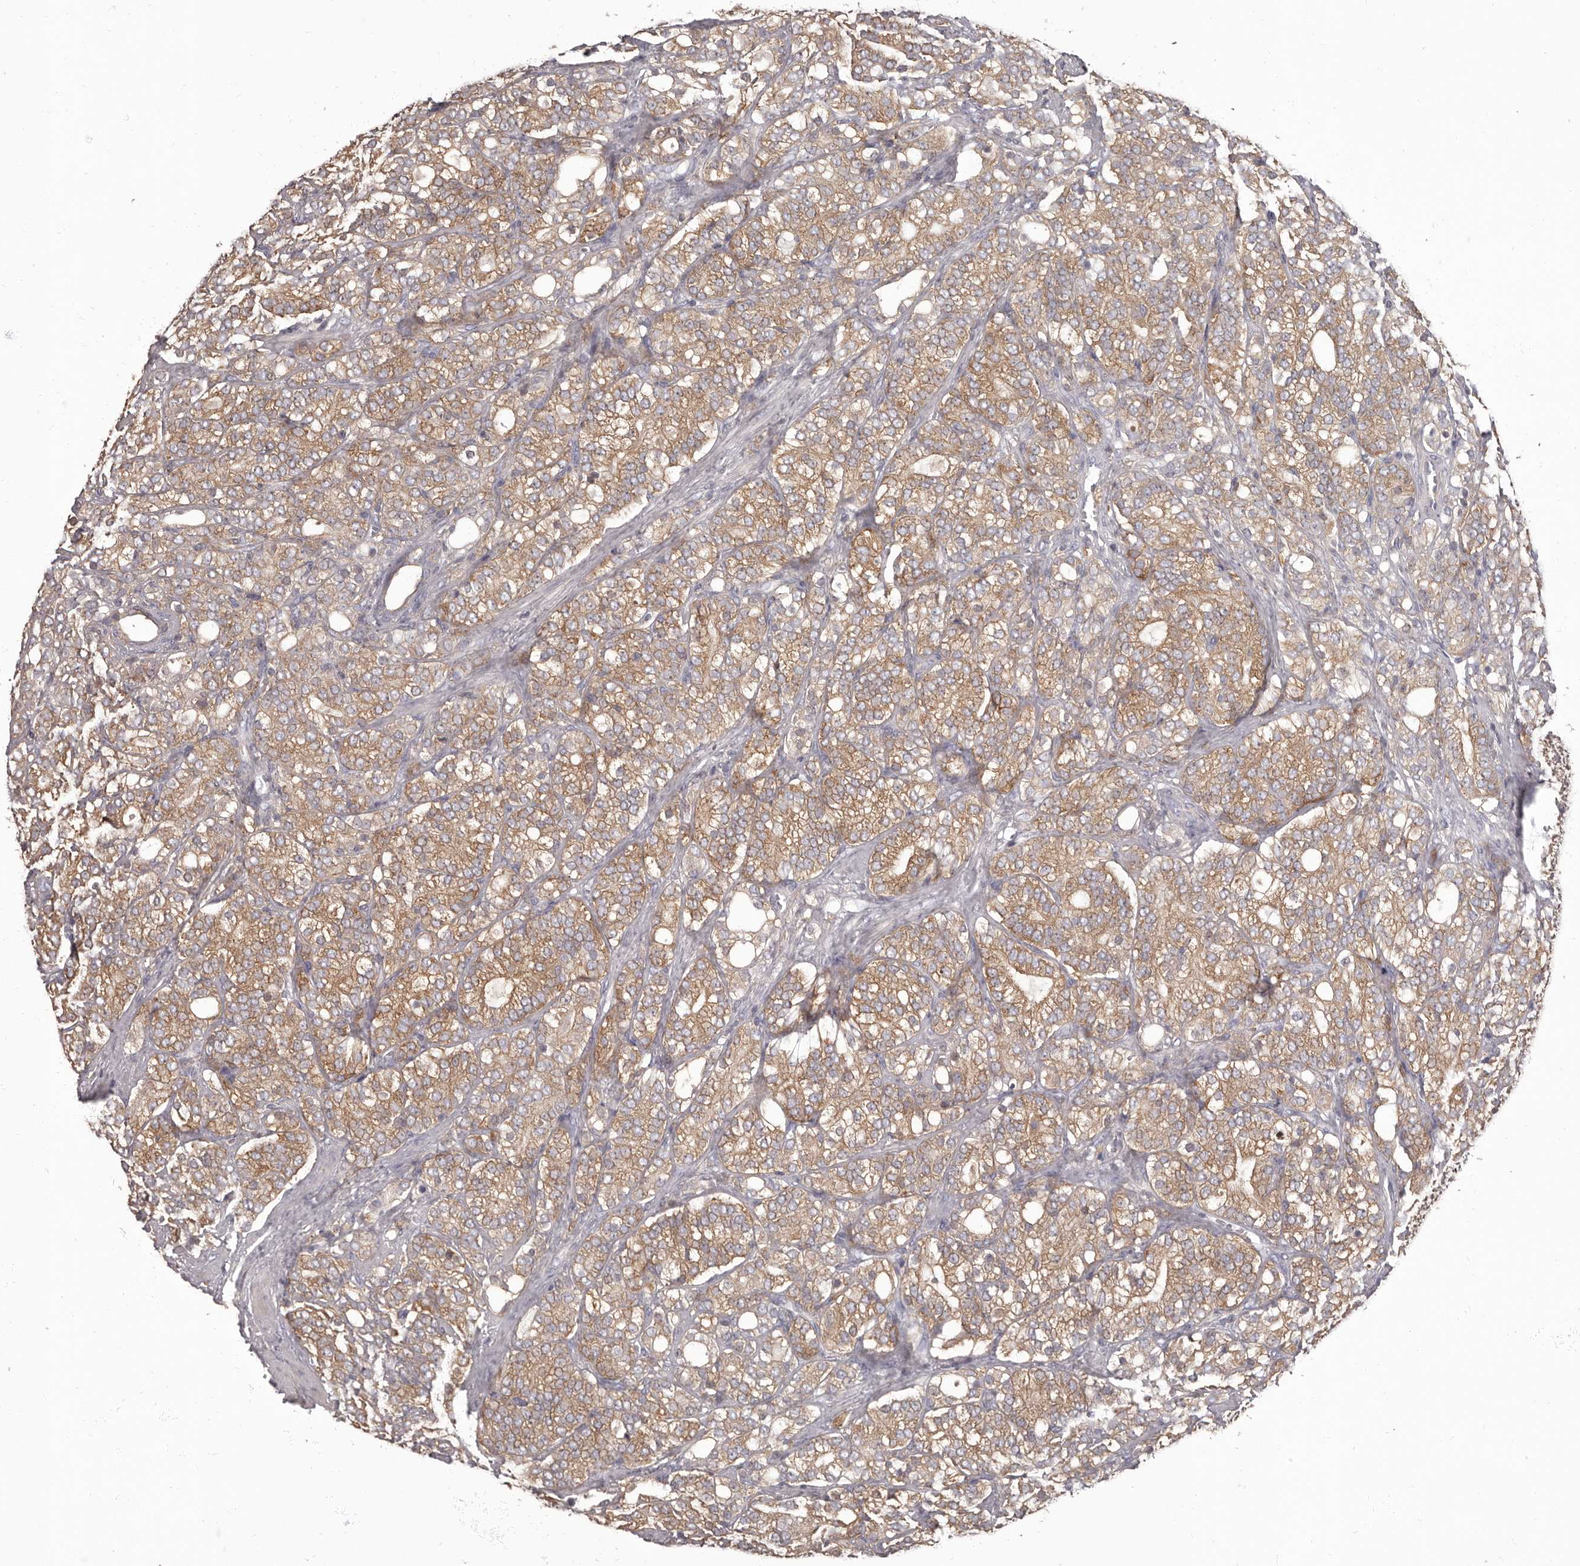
{"staining": {"intensity": "moderate", "quantity": ">75%", "location": "cytoplasmic/membranous"}, "tissue": "prostate cancer", "cell_type": "Tumor cells", "image_type": "cancer", "snomed": [{"axis": "morphology", "description": "Adenocarcinoma, High grade"}, {"axis": "topography", "description": "Prostate"}], "caption": "DAB (3,3'-diaminobenzidine) immunohistochemical staining of prostate adenocarcinoma (high-grade) demonstrates moderate cytoplasmic/membranous protein positivity in approximately >75% of tumor cells.", "gene": "APEH", "patient": {"sex": "male", "age": 57}}